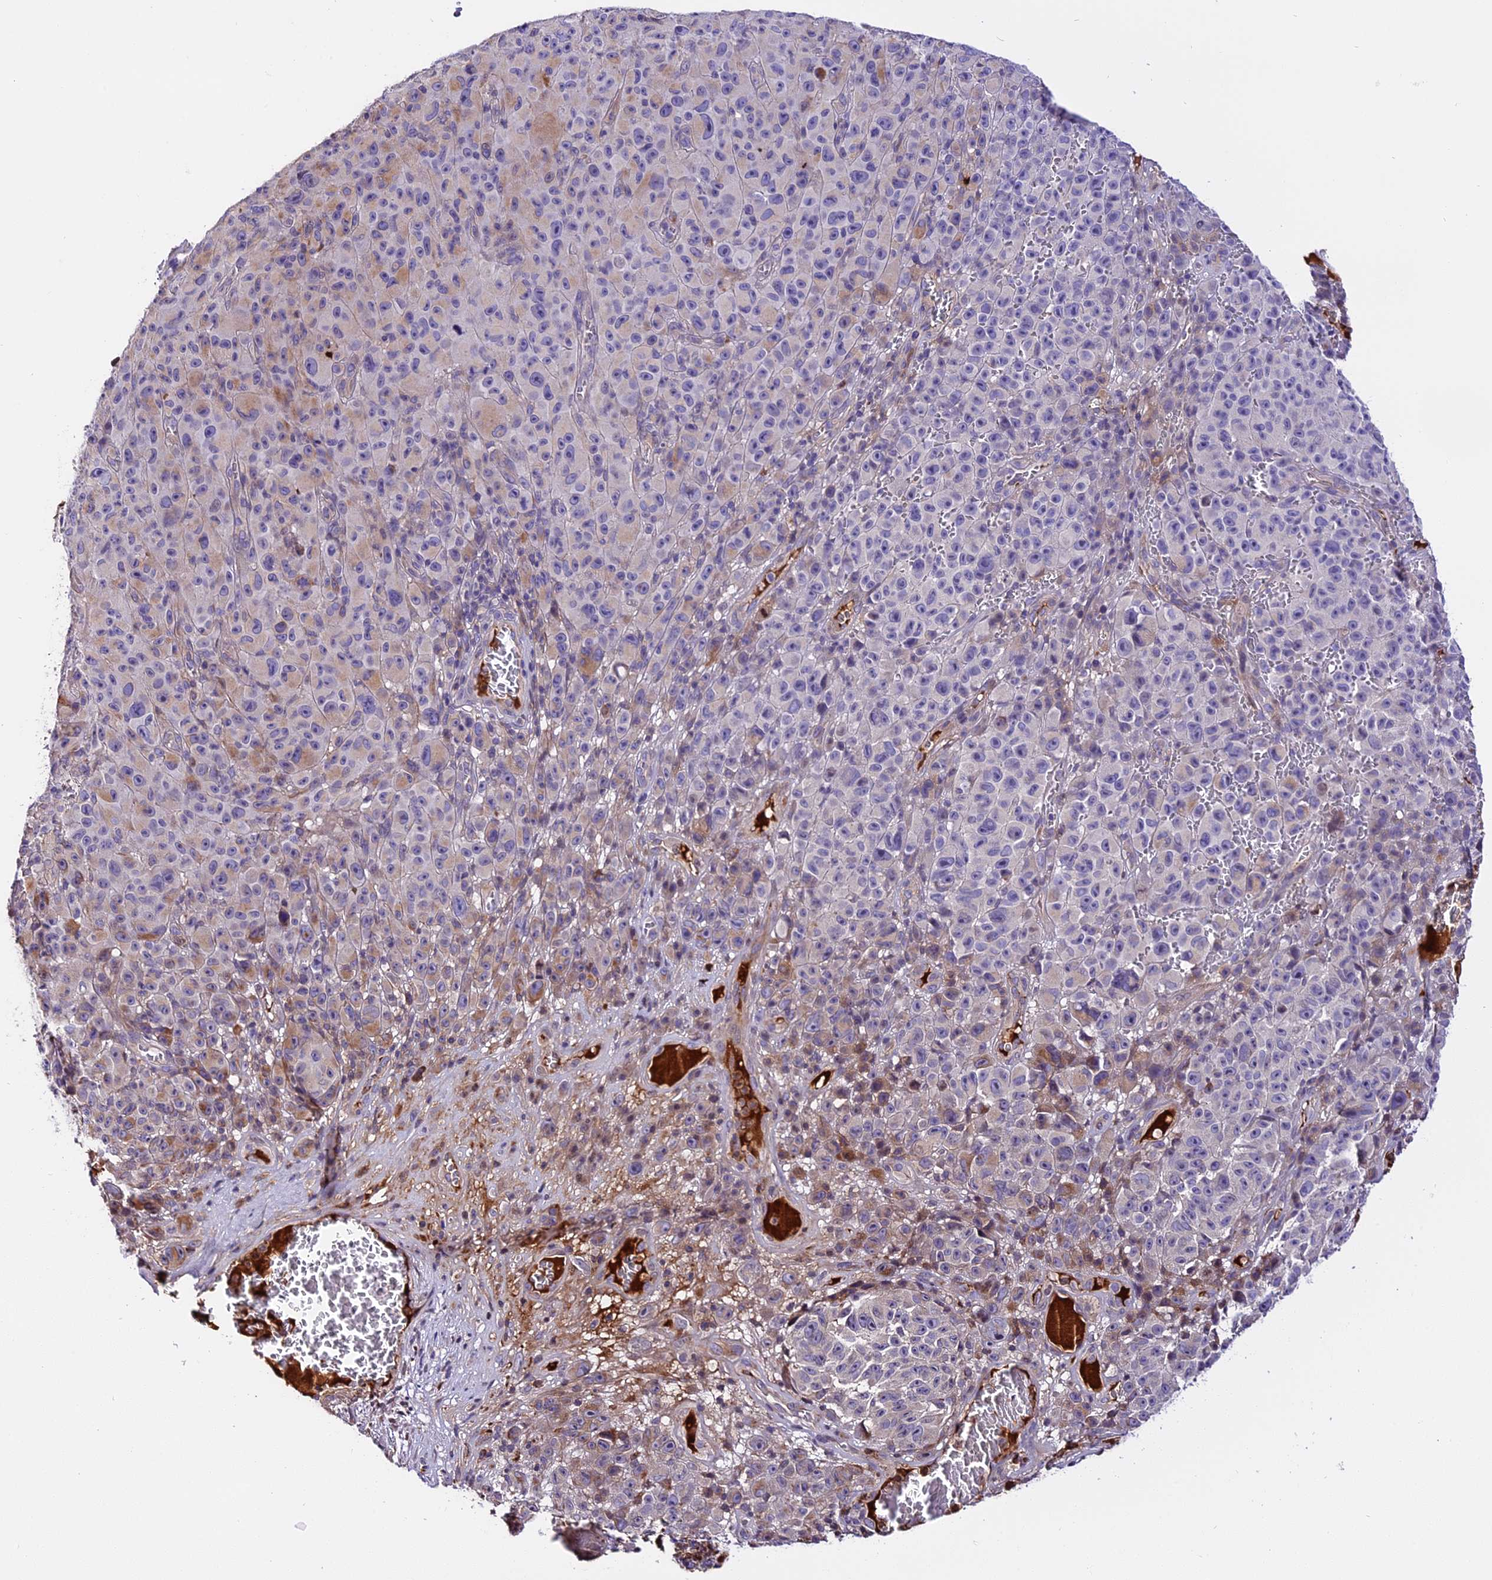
{"staining": {"intensity": "moderate", "quantity": "<25%", "location": "cytoplasmic/membranous"}, "tissue": "melanoma", "cell_type": "Tumor cells", "image_type": "cancer", "snomed": [{"axis": "morphology", "description": "Malignant melanoma, NOS"}, {"axis": "topography", "description": "Skin"}], "caption": "Immunohistochemistry (DAB (3,3'-diaminobenzidine)) staining of human melanoma displays moderate cytoplasmic/membranous protein staining in about <25% of tumor cells. (brown staining indicates protein expression, while blue staining denotes nuclei).", "gene": "MAP3K7CL", "patient": {"sex": "female", "age": 82}}